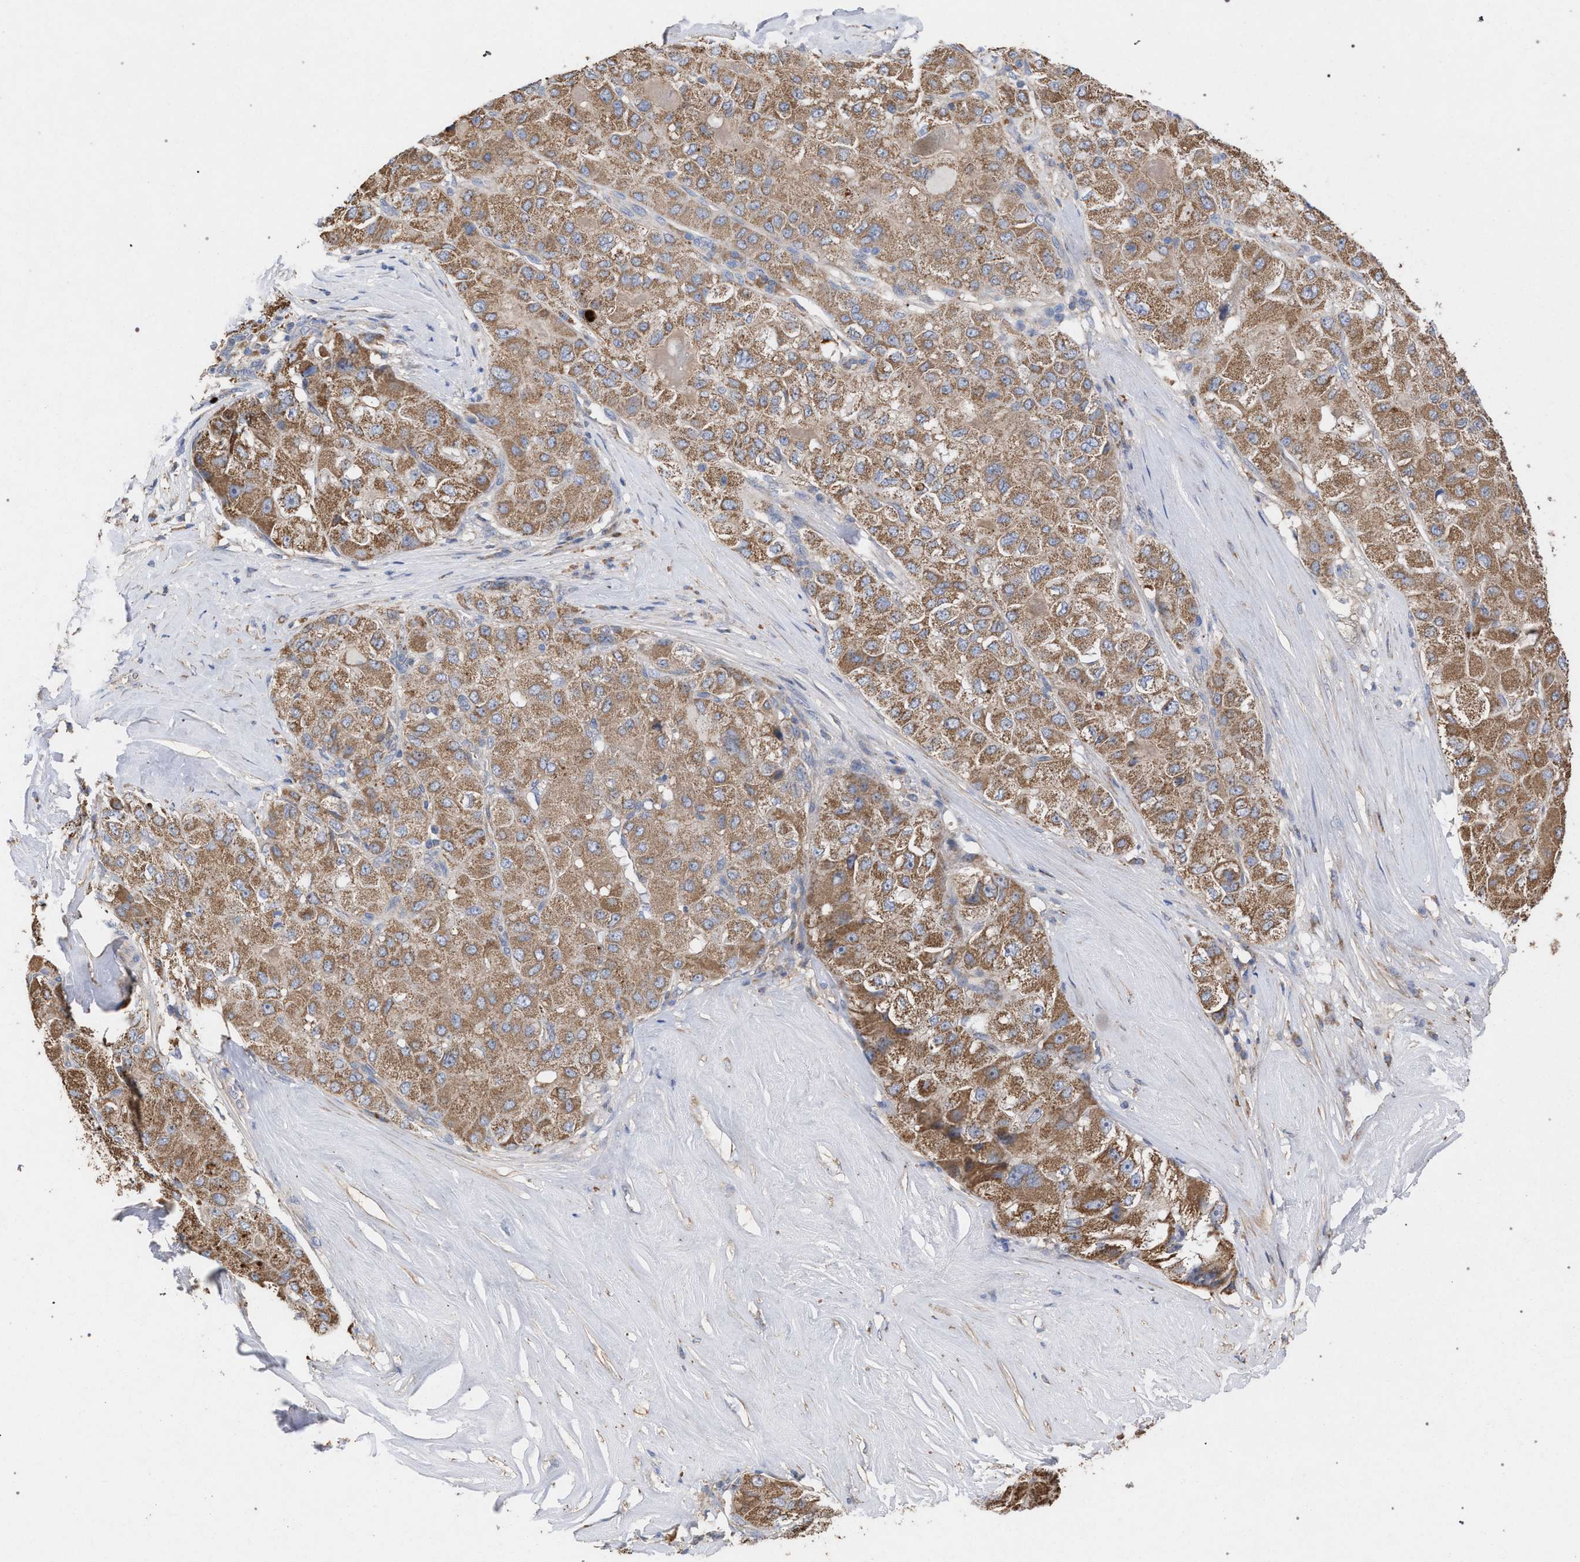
{"staining": {"intensity": "moderate", "quantity": ">75%", "location": "cytoplasmic/membranous"}, "tissue": "liver cancer", "cell_type": "Tumor cells", "image_type": "cancer", "snomed": [{"axis": "morphology", "description": "Carcinoma, Hepatocellular, NOS"}, {"axis": "topography", "description": "Liver"}], "caption": "IHC staining of liver cancer, which shows medium levels of moderate cytoplasmic/membranous staining in about >75% of tumor cells indicating moderate cytoplasmic/membranous protein positivity. The staining was performed using DAB (brown) for protein detection and nuclei were counterstained in hematoxylin (blue).", "gene": "BCL2L12", "patient": {"sex": "male", "age": 80}}